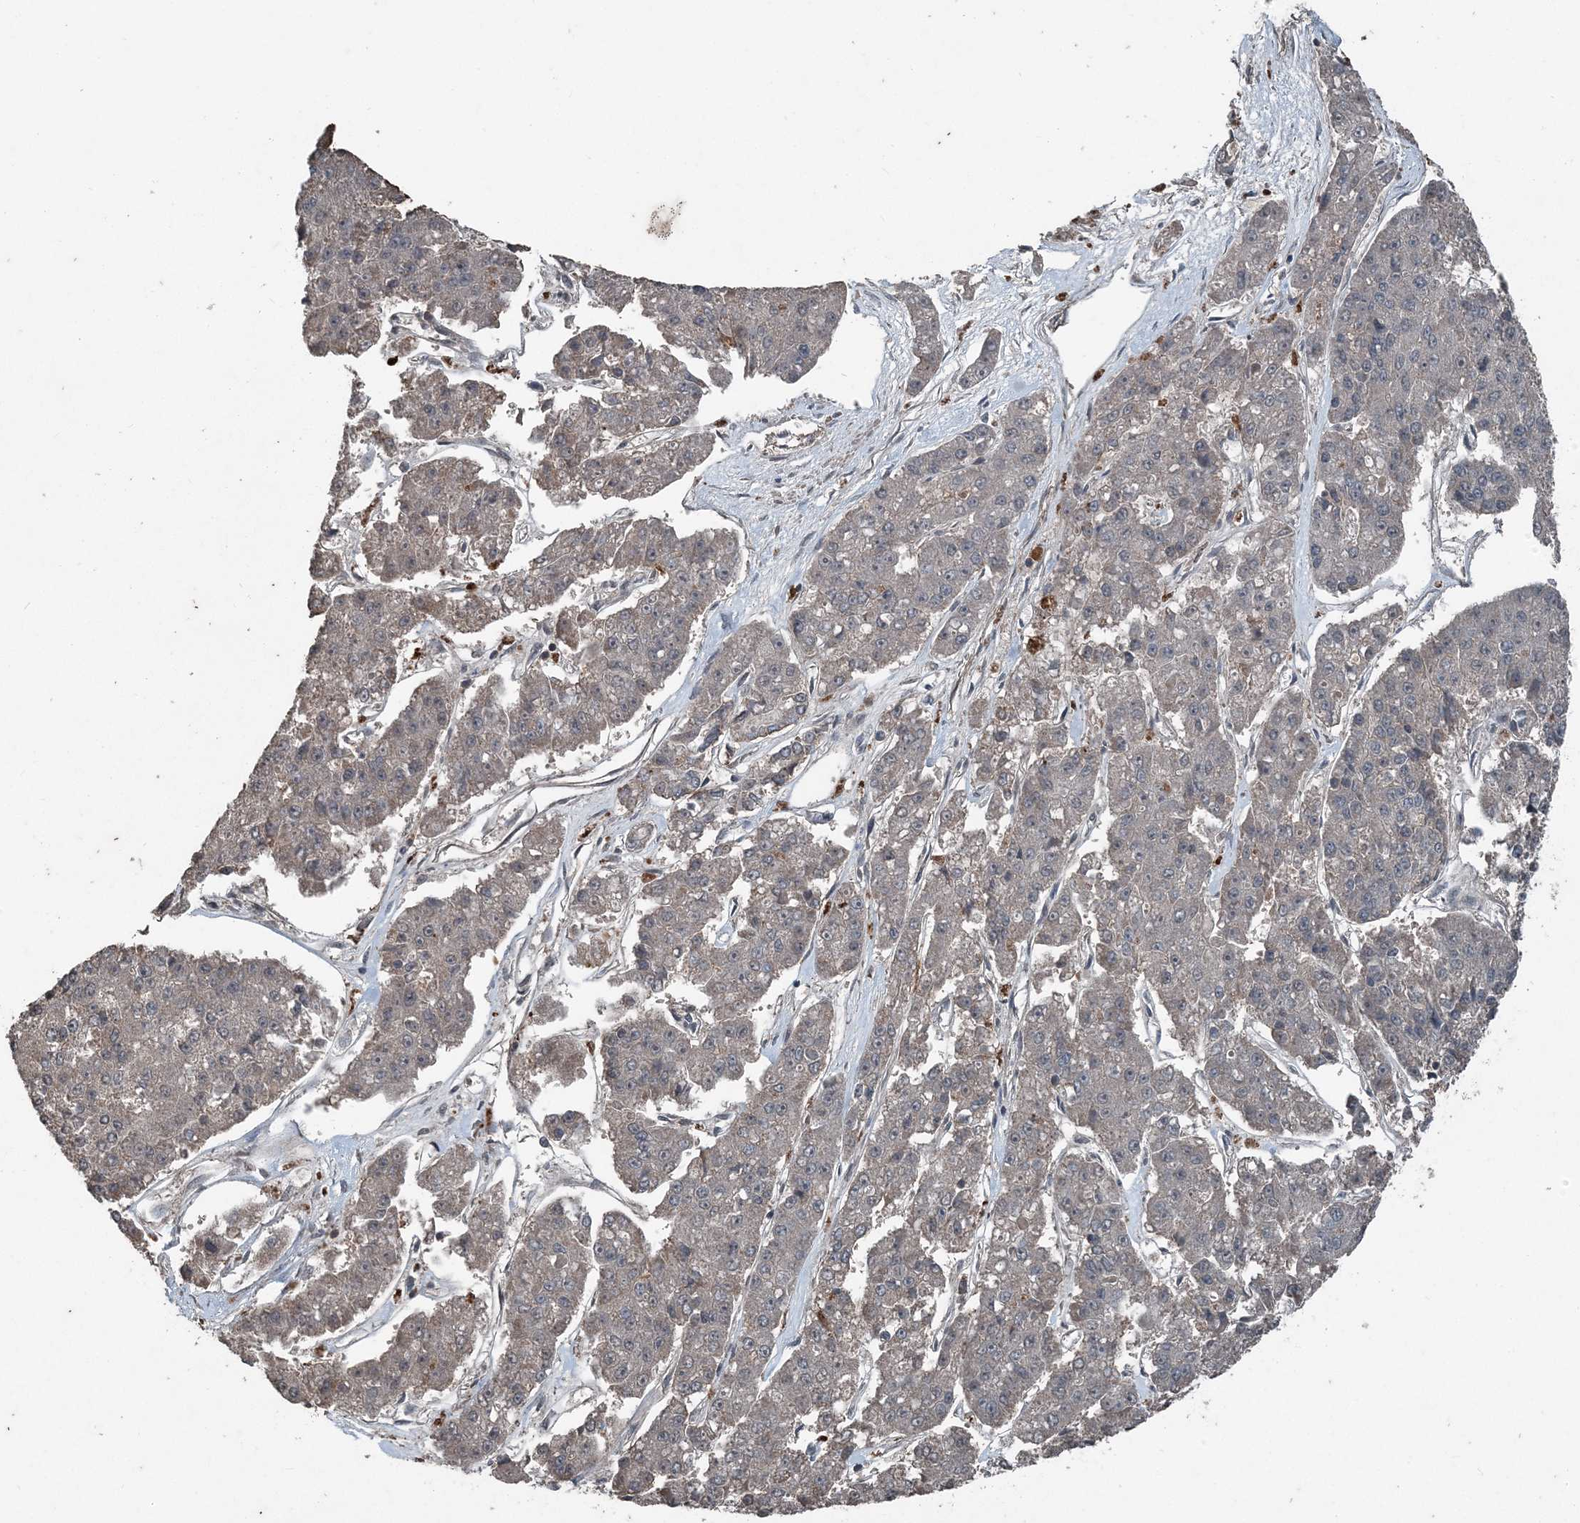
{"staining": {"intensity": "negative", "quantity": "none", "location": "none"}, "tissue": "pancreatic cancer", "cell_type": "Tumor cells", "image_type": "cancer", "snomed": [{"axis": "morphology", "description": "Adenocarcinoma, NOS"}, {"axis": "topography", "description": "Pancreas"}], "caption": "Pancreatic cancer (adenocarcinoma) stained for a protein using immunohistochemistry (IHC) exhibits no expression tumor cells.", "gene": "CFL1", "patient": {"sex": "male", "age": 50}}